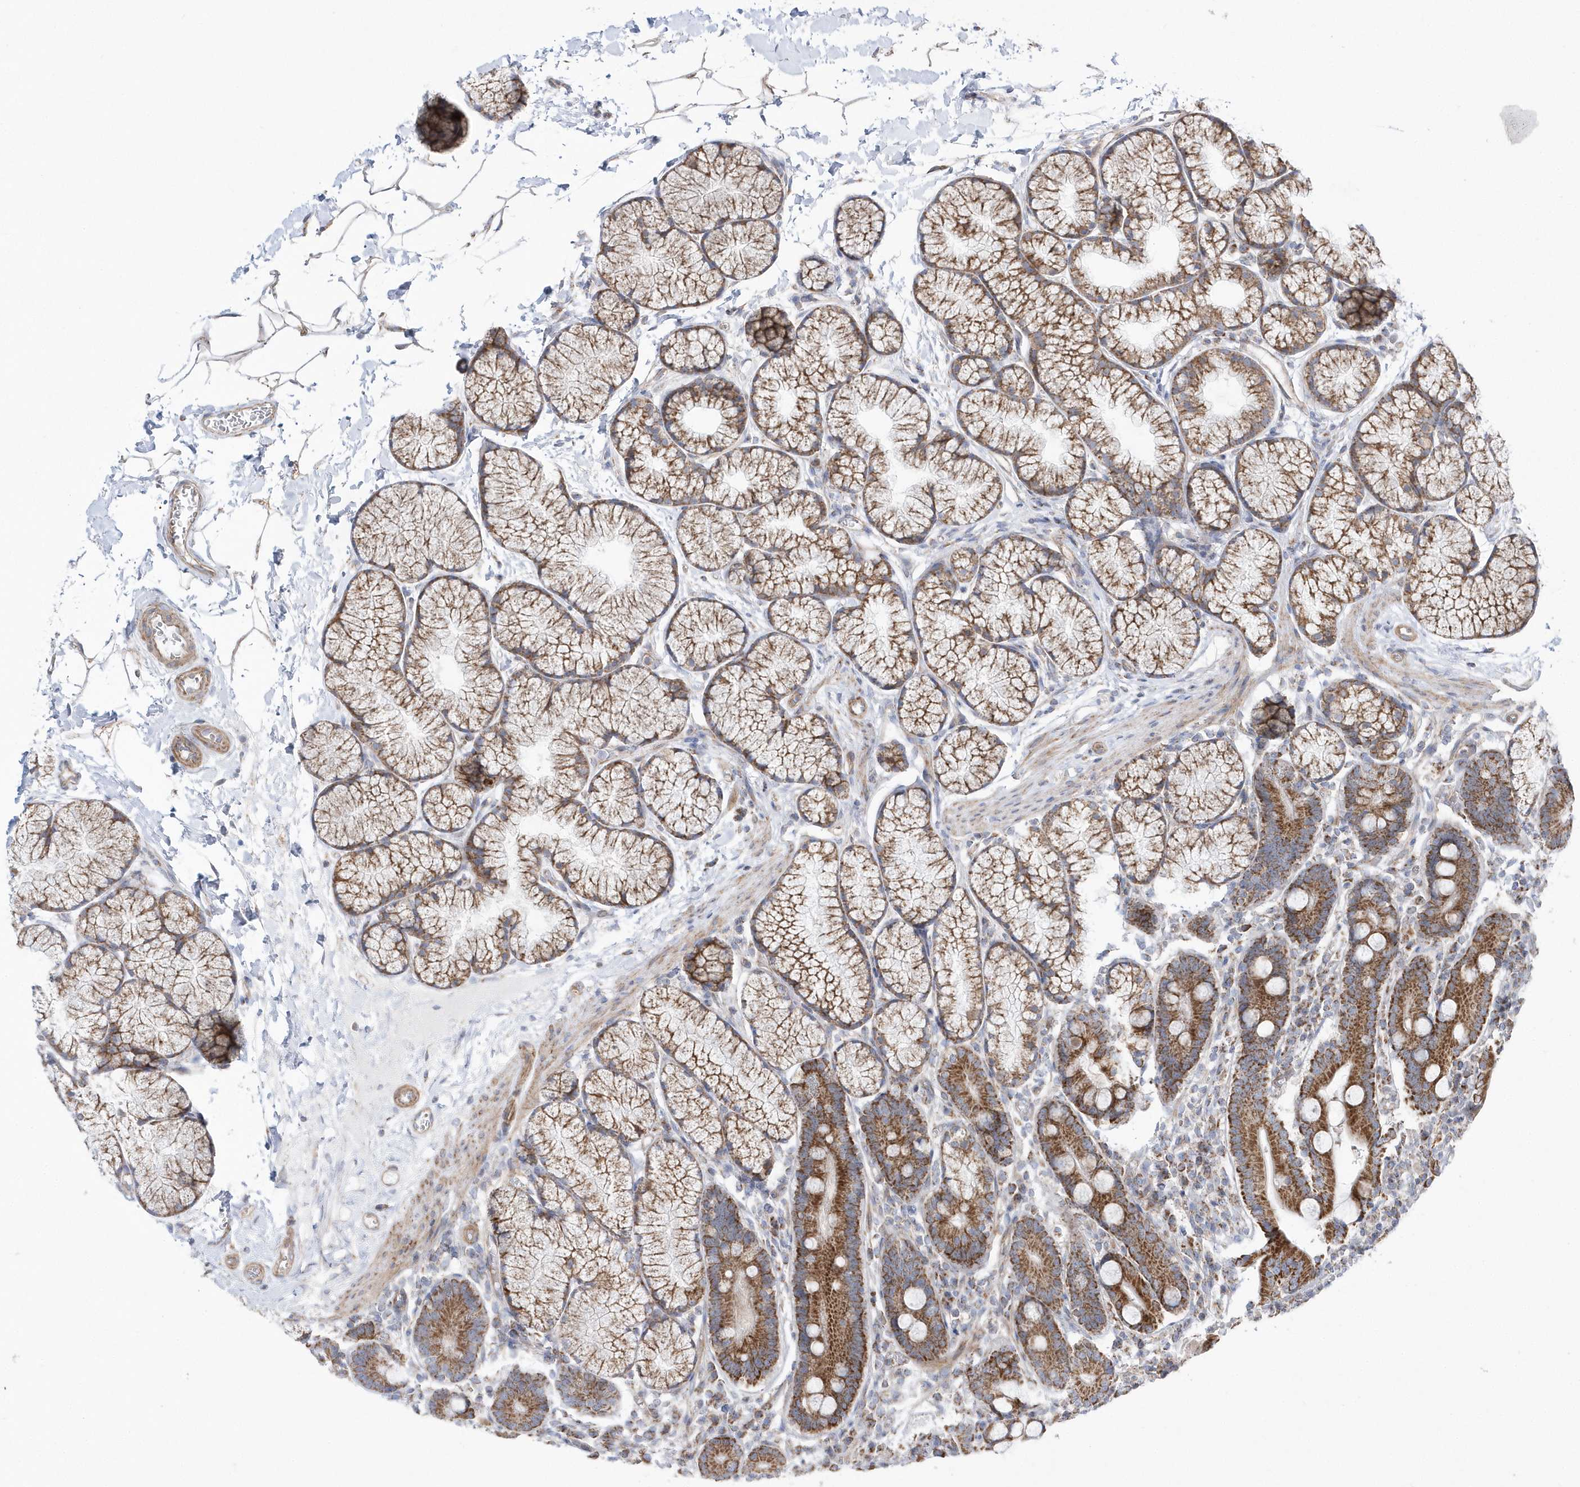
{"staining": {"intensity": "strong", "quantity": ">75%", "location": "cytoplasmic/membranous"}, "tissue": "duodenum", "cell_type": "Glandular cells", "image_type": "normal", "snomed": [{"axis": "morphology", "description": "Normal tissue, NOS"}, {"axis": "topography", "description": "Duodenum"}], "caption": "IHC micrograph of benign duodenum stained for a protein (brown), which reveals high levels of strong cytoplasmic/membranous positivity in approximately >75% of glandular cells.", "gene": "OPA1", "patient": {"sex": "male", "age": 35}}